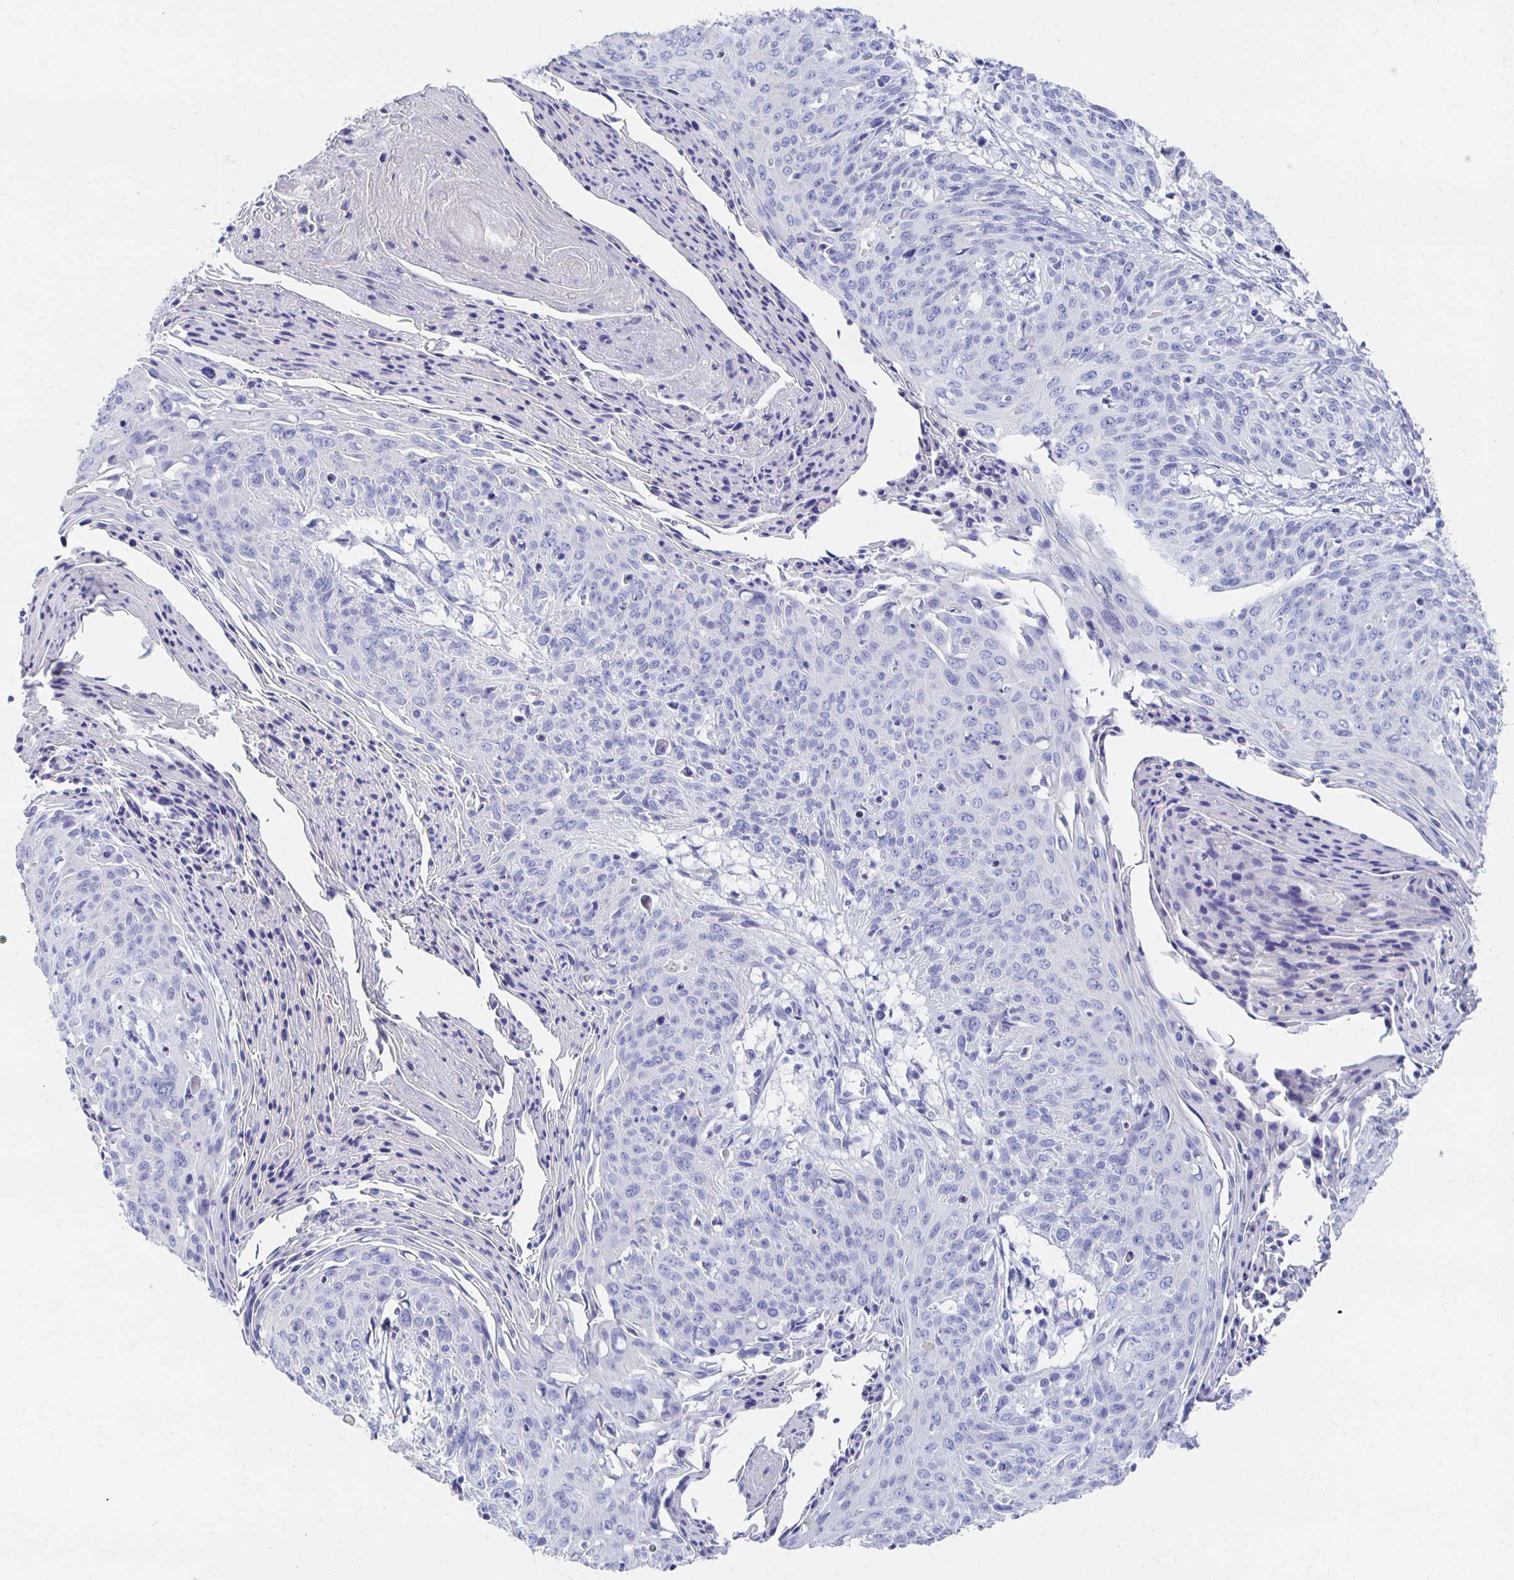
{"staining": {"intensity": "negative", "quantity": "none", "location": "none"}, "tissue": "cervical cancer", "cell_type": "Tumor cells", "image_type": "cancer", "snomed": [{"axis": "morphology", "description": "Squamous cell carcinoma, NOS"}, {"axis": "topography", "description": "Cervix"}], "caption": "Tumor cells show no significant expression in squamous cell carcinoma (cervical).", "gene": "PRDM7", "patient": {"sex": "female", "age": 45}}